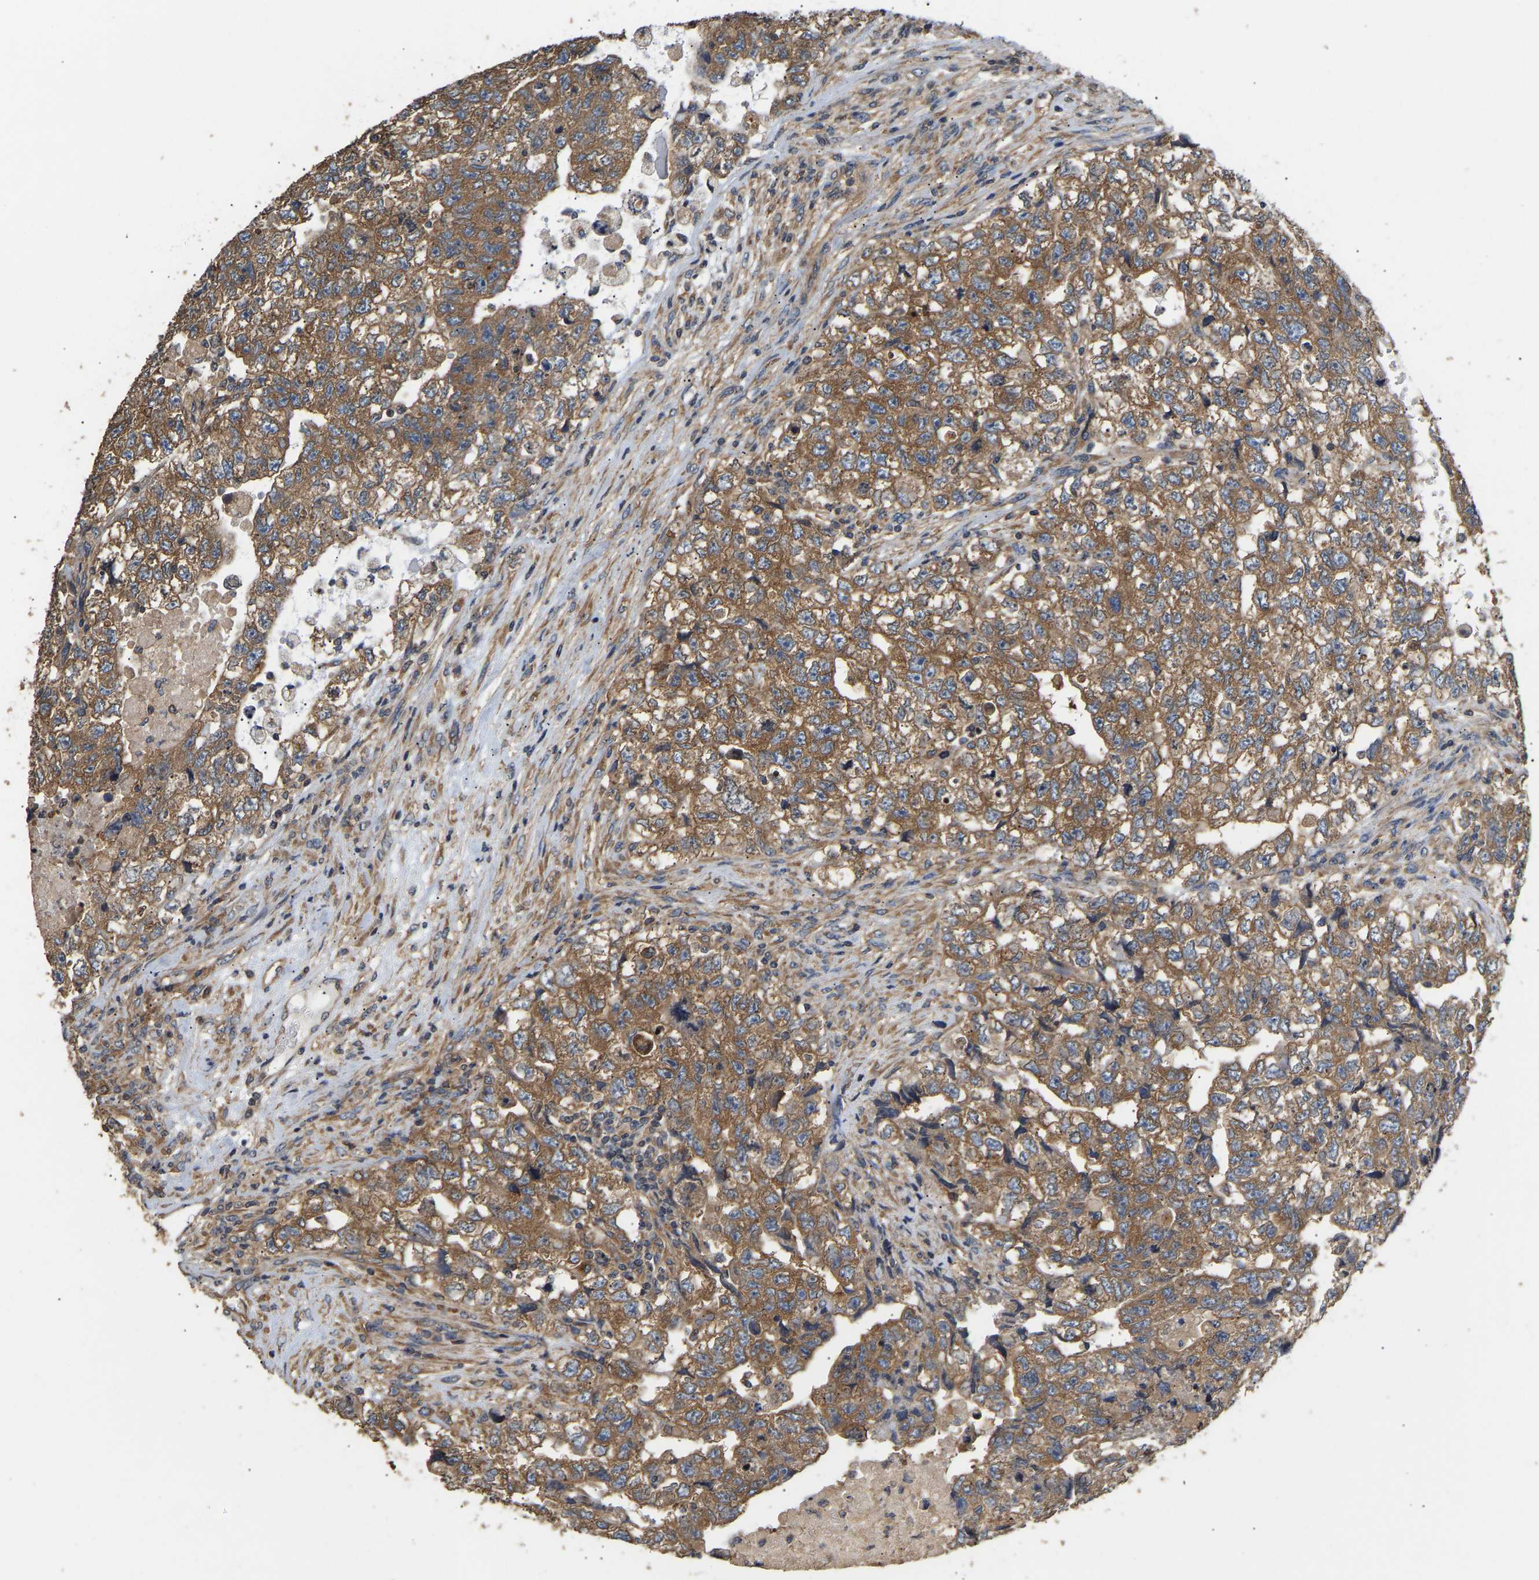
{"staining": {"intensity": "moderate", "quantity": ">75%", "location": "cytoplasmic/membranous"}, "tissue": "testis cancer", "cell_type": "Tumor cells", "image_type": "cancer", "snomed": [{"axis": "morphology", "description": "Carcinoma, Embryonal, NOS"}, {"axis": "topography", "description": "Testis"}], "caption": "Testis cancer (embryonal carcinoma) stained for a protein (brown) displays moderate cytoplasmic/membranous positive positivity in approximately >75% of tumor cells.", "gene": "AIMP2", "patient": {"sex": "male", "age": 36}}